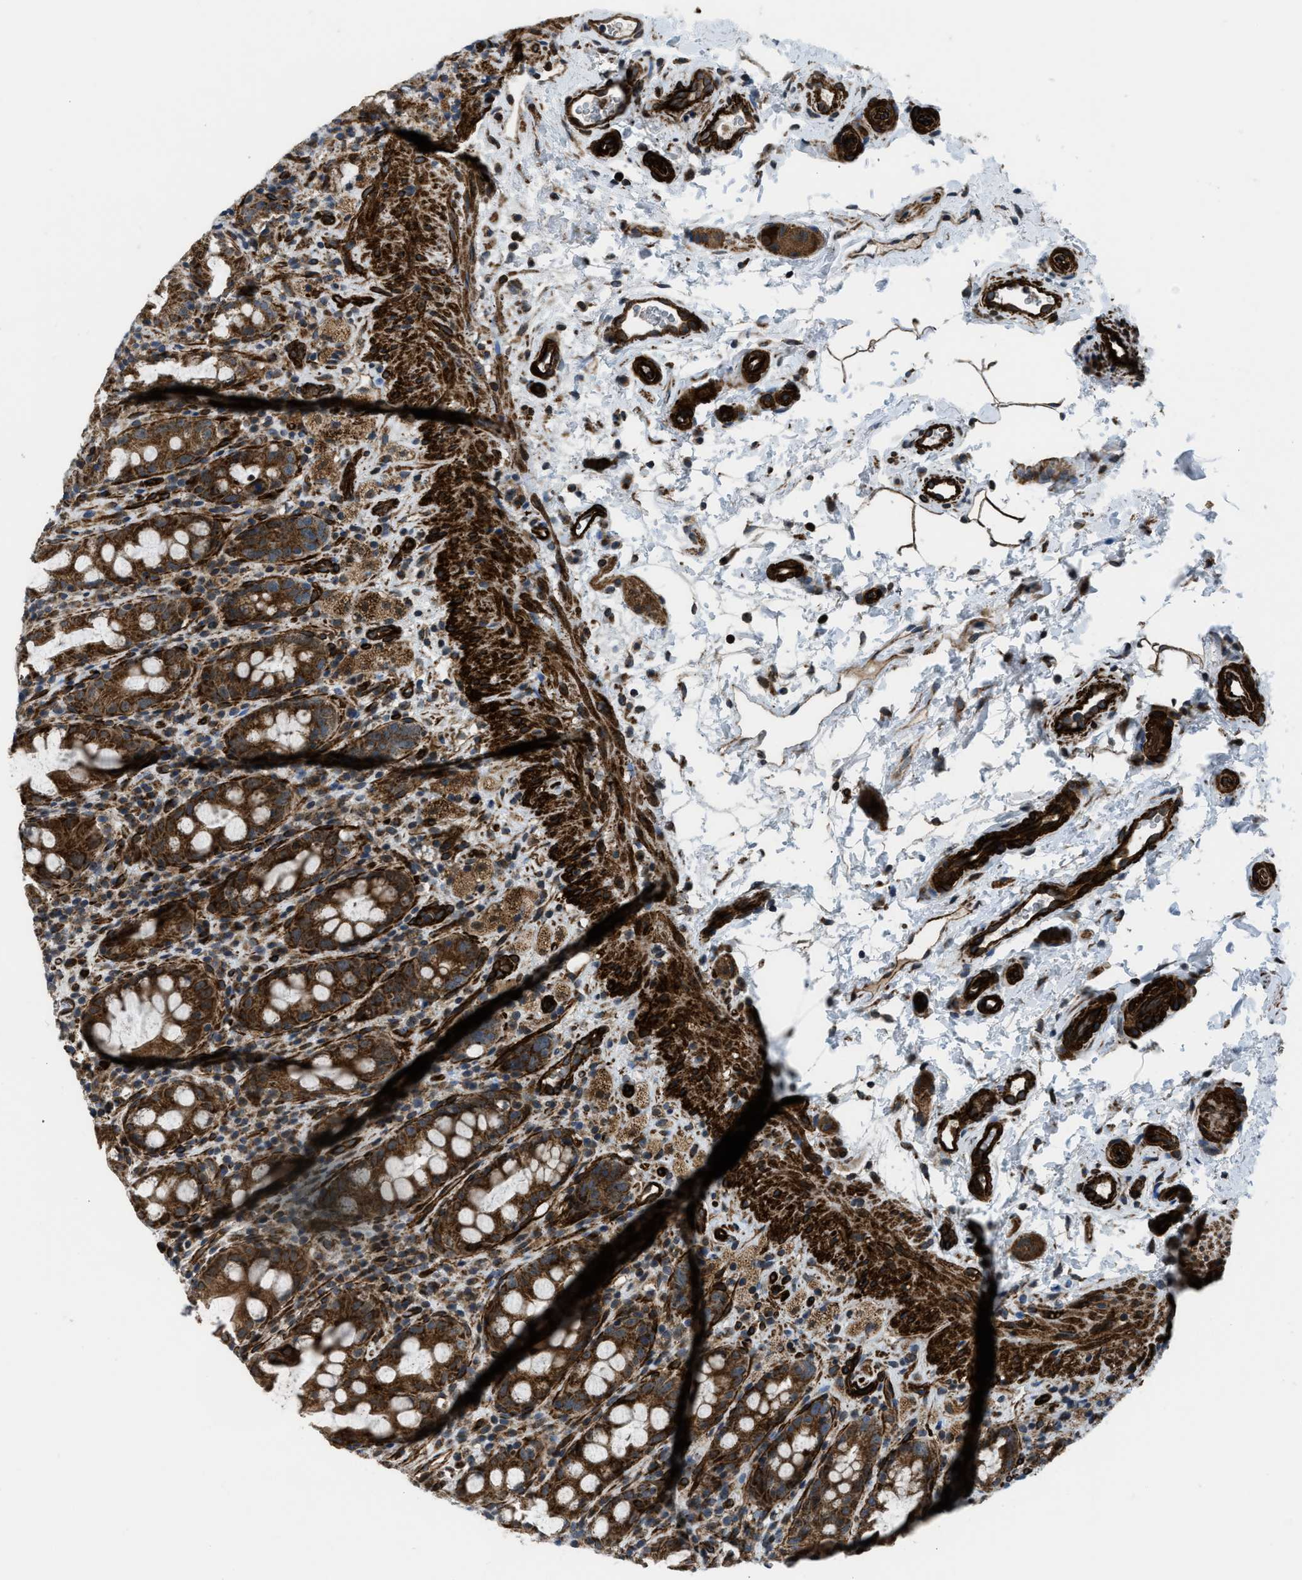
{"staining": {"intensity": "strong", "quantity": ">75%", "location": "cytoplasmic/membranous"}, "tissue": "rectum", "cell_type": "Glandular cells", "image_type": "normal", "snomed": [{"axis": "morphology", "description": "Normal tissue, NOS"}, {"axis": "topography", "description": "Rectum"}], "caption": "A micrograph showing strong cytoplasmic/membranous expression in about >75% of glandular cells in normal rectum, as visualized by brown immunohistochemical staining.", "gene": "GSDME", "patient": {"sex": "male", "age": 44}}